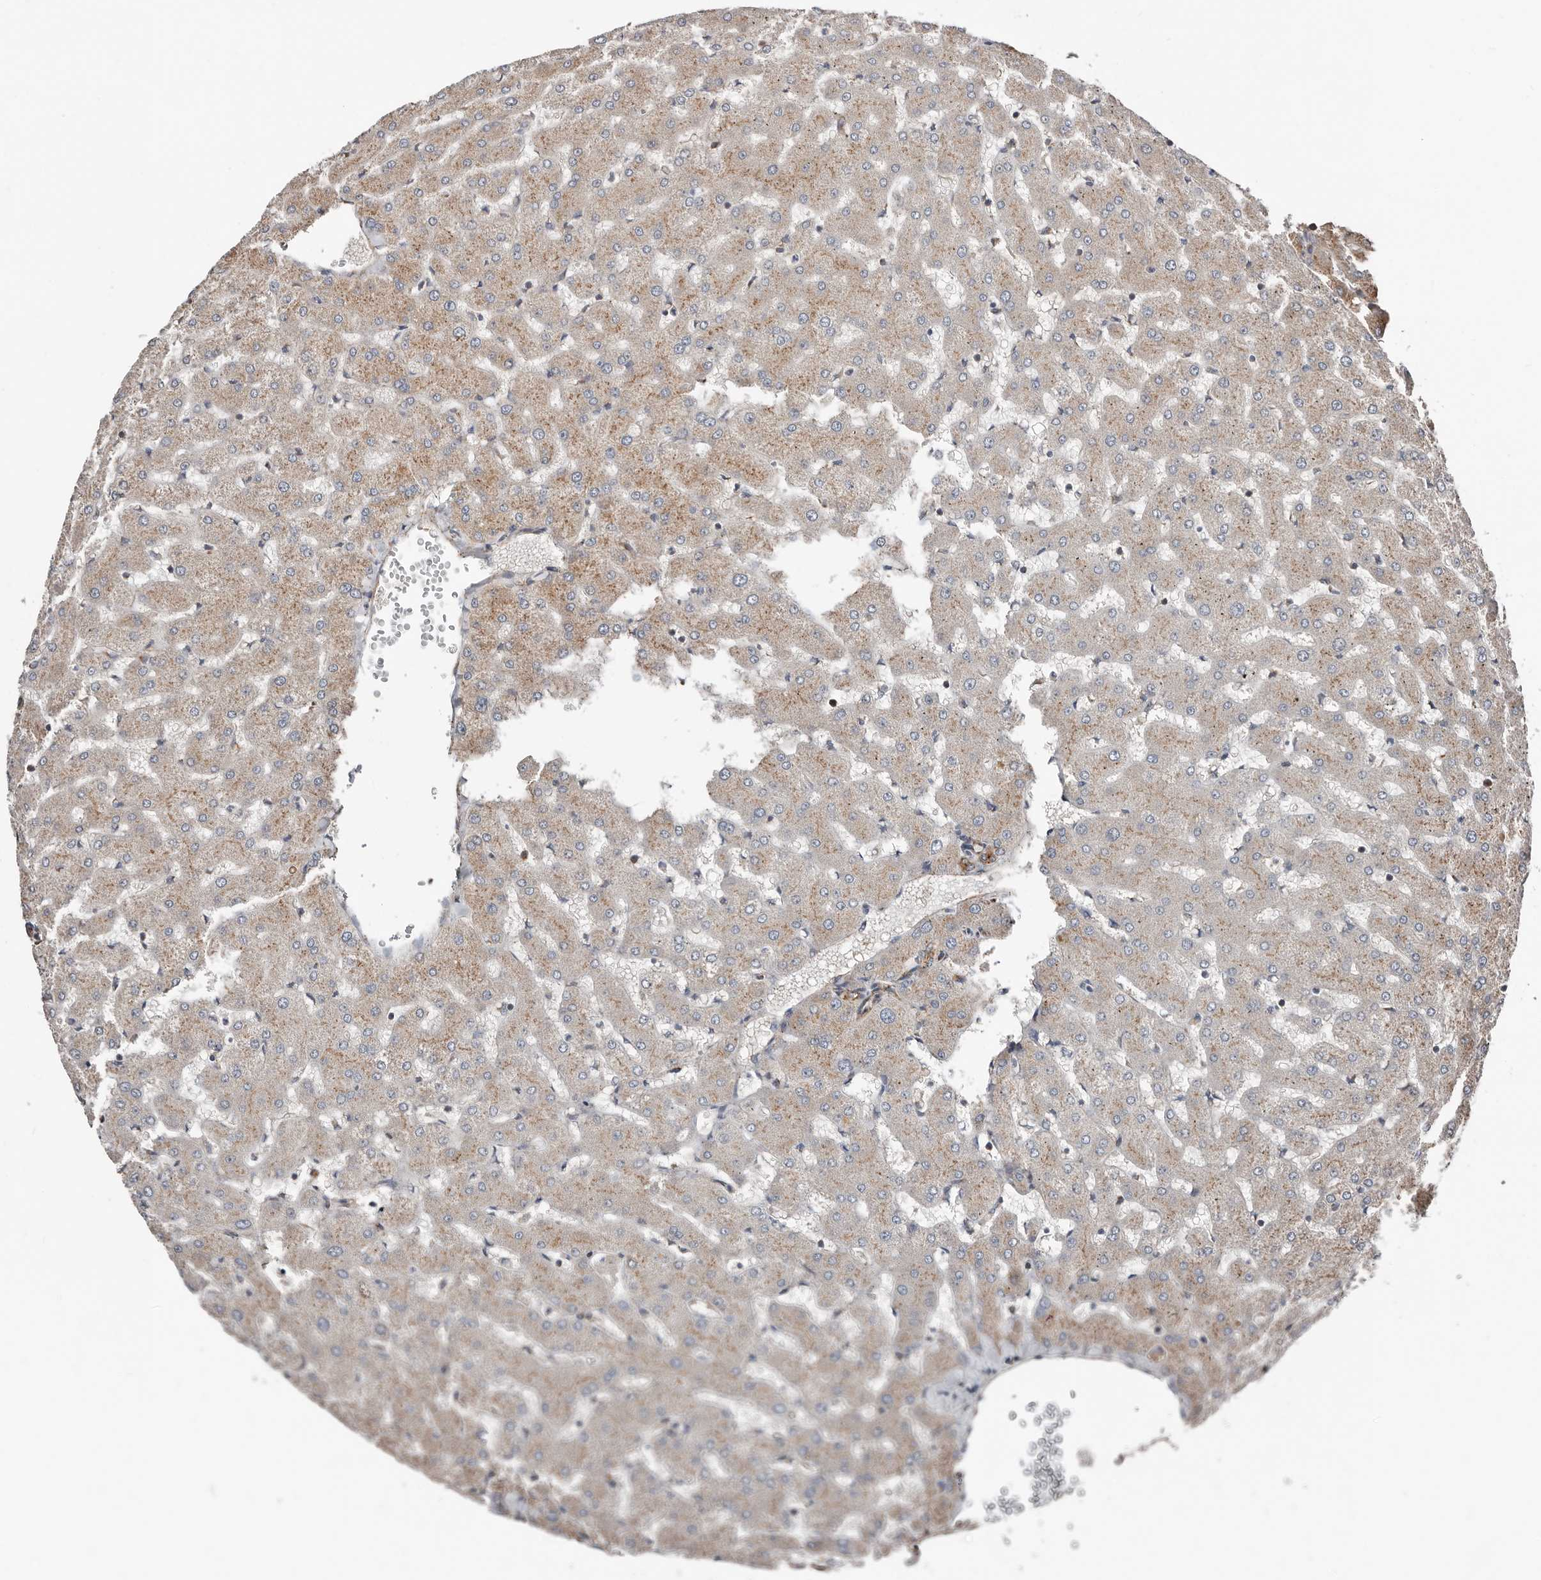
{"staining": {"intensity": "moderate", "quantity": "25%-75%", "location": "cytoplasmic/membranous"}, "tissue": "liver", "cell_type": "Cholangiocytes", "image_type": "normal", "snomed": [{"axis": "morphology", "description": "Normal tissue, NOS"}, {"axis": "topography", "description": "Liver"}], "caption": "Human liver stained with a protein marker exhibits moderate staining in cholangiocytes.", "gene": "COG1", "patient": {"sex": "female", "age": 63}}